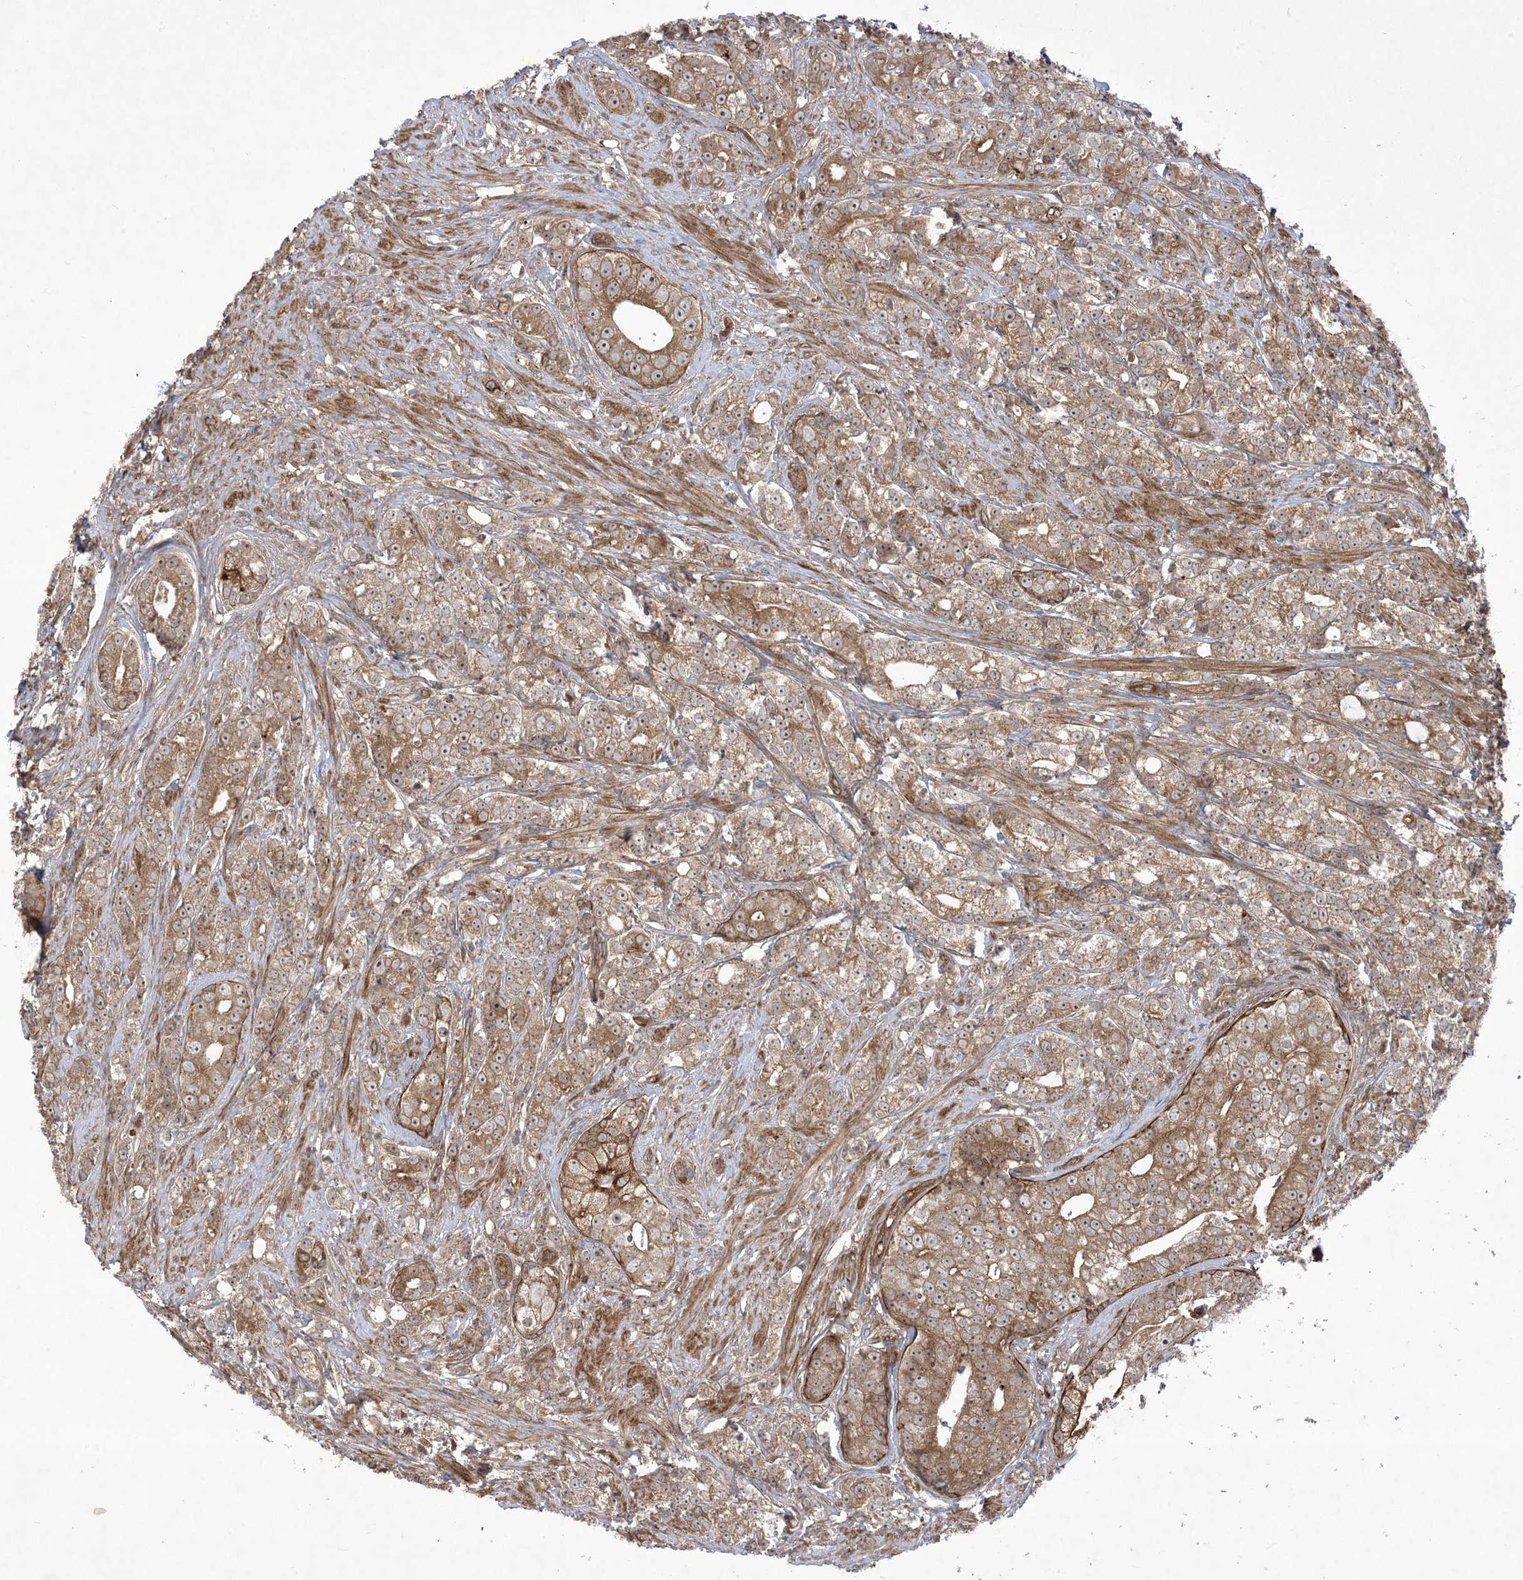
{"staining": {"intensity": "moderate", "quantity": ">75%", "location": "cytoplasmic/membranous,nuclear"}, "tissue": "prostate cancer", "cell_type": "Tumor cells", "image_type": "cancer", "snomed": [{"axis": "morphology", "description": "Adenocarcinoma, High grade"}, {"axis": "topography", "description": "Prostate"}], "caption": "IHC (DAB) staining of human prostate high-grade adenocarcinoma exhibits moderate cytoplasmic/membranous and nuclear protein positivity in about >75% of tumor cells. (DAB (3,3'-diaminobenzidine) IHC with brightfield microscopy, high magnification).", "gene": "SOGA3", "patient": {"sex": "male", "age": 69}}